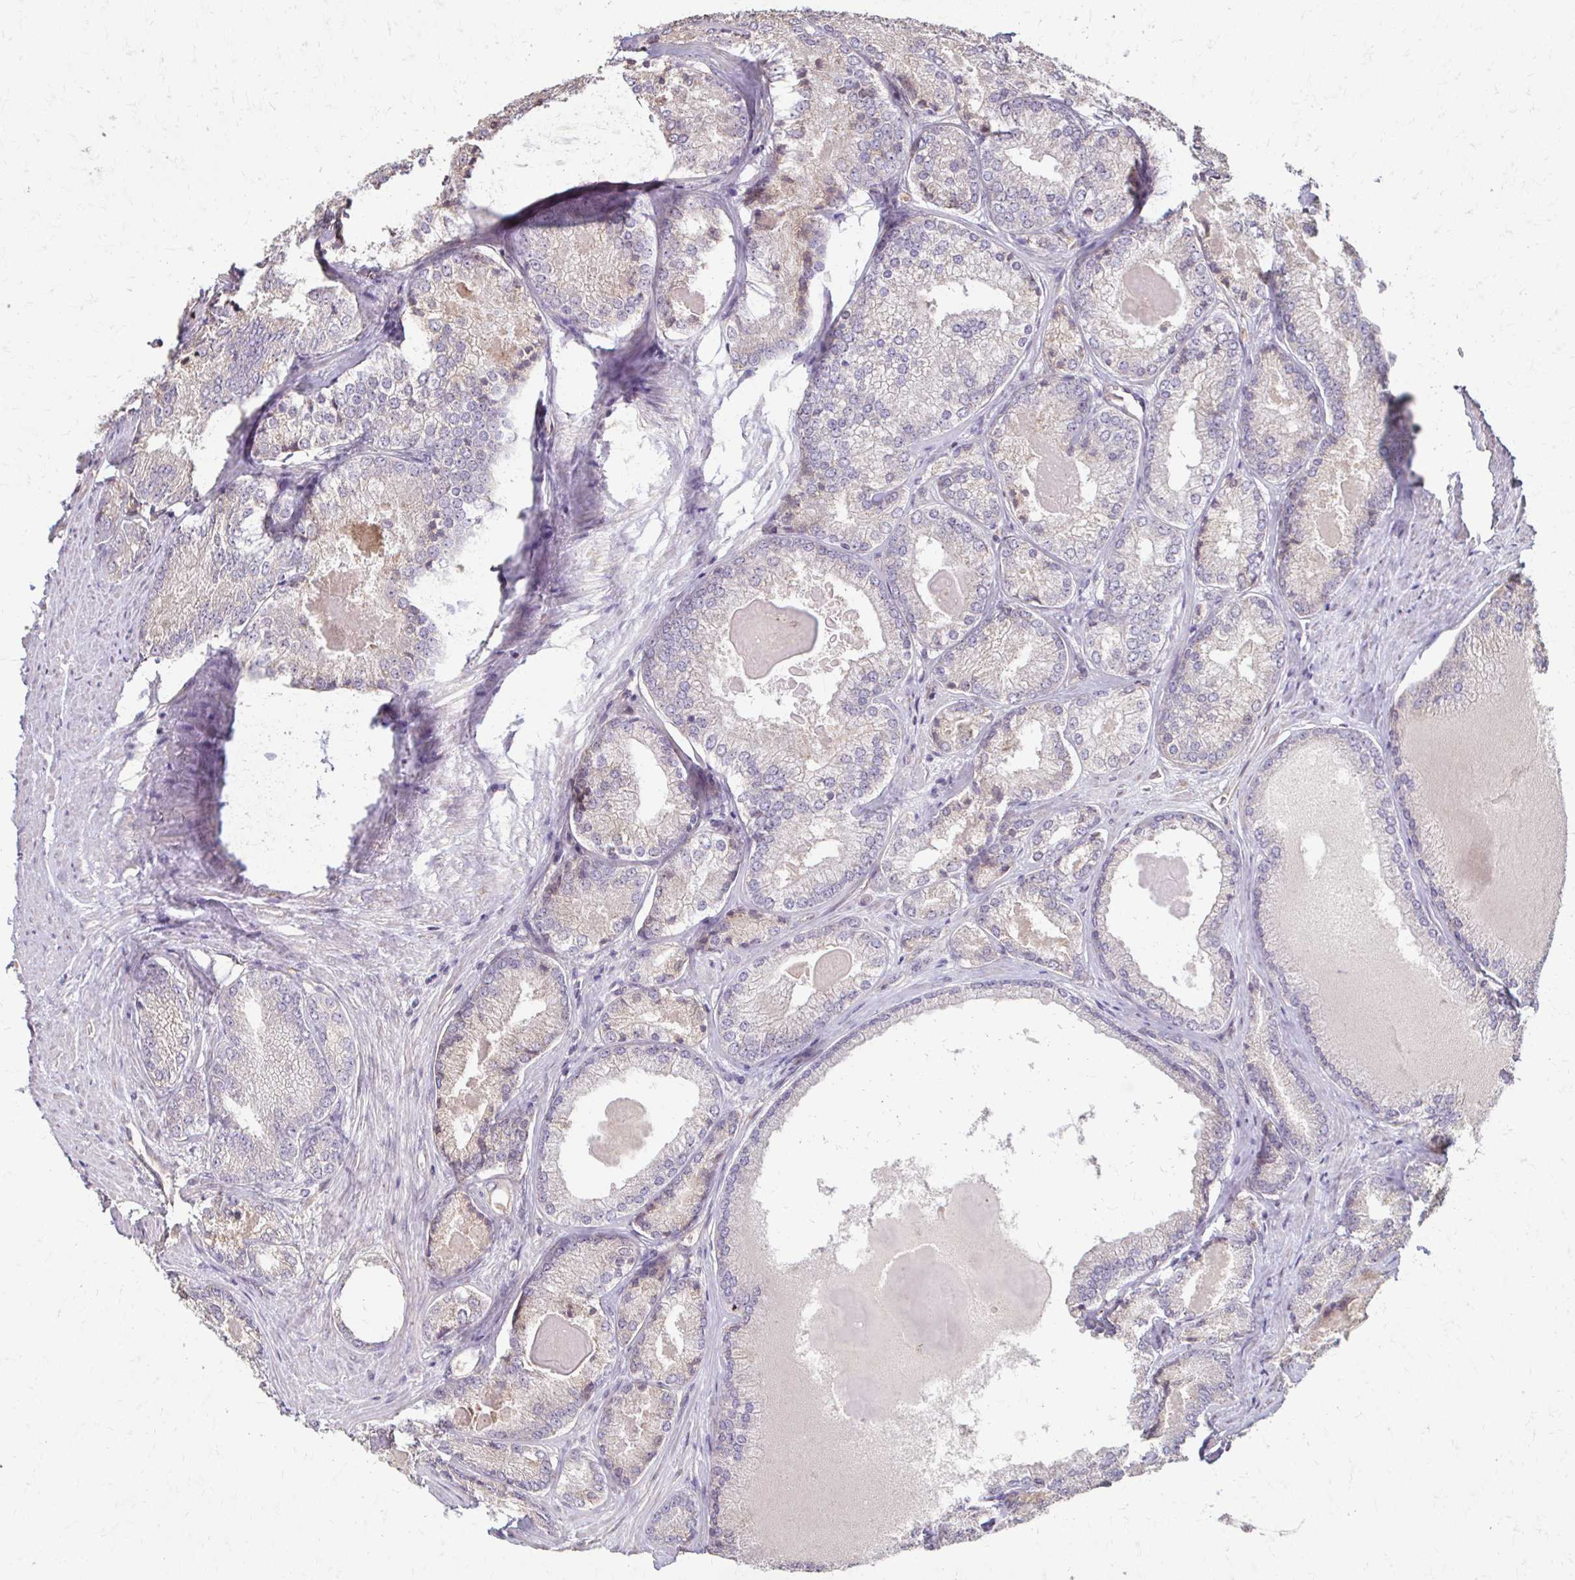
{"staining": {"intensity": "weak", "quantity": "<25%", "location": "cytoplasmic/membranous"}, "tissue": "prostate cancer", "cell_type": "Tumor cells", "image_type": "cancer", "snomed": [{"axis": "morphology", "description": "Adenocarcinoma, NOS"}, {"axis": "morphology", "description": "Adenocarcinoma, Low grade"}, {"axis": "topography", "description": "Prostate"}], "caption": "This is an IHC histopathology image of human prostate low-grade adenocarcinoma. There is no staining in tumor cells.", "gene": "IL18BP", "patient": {"sex": "male", "age": 68}}